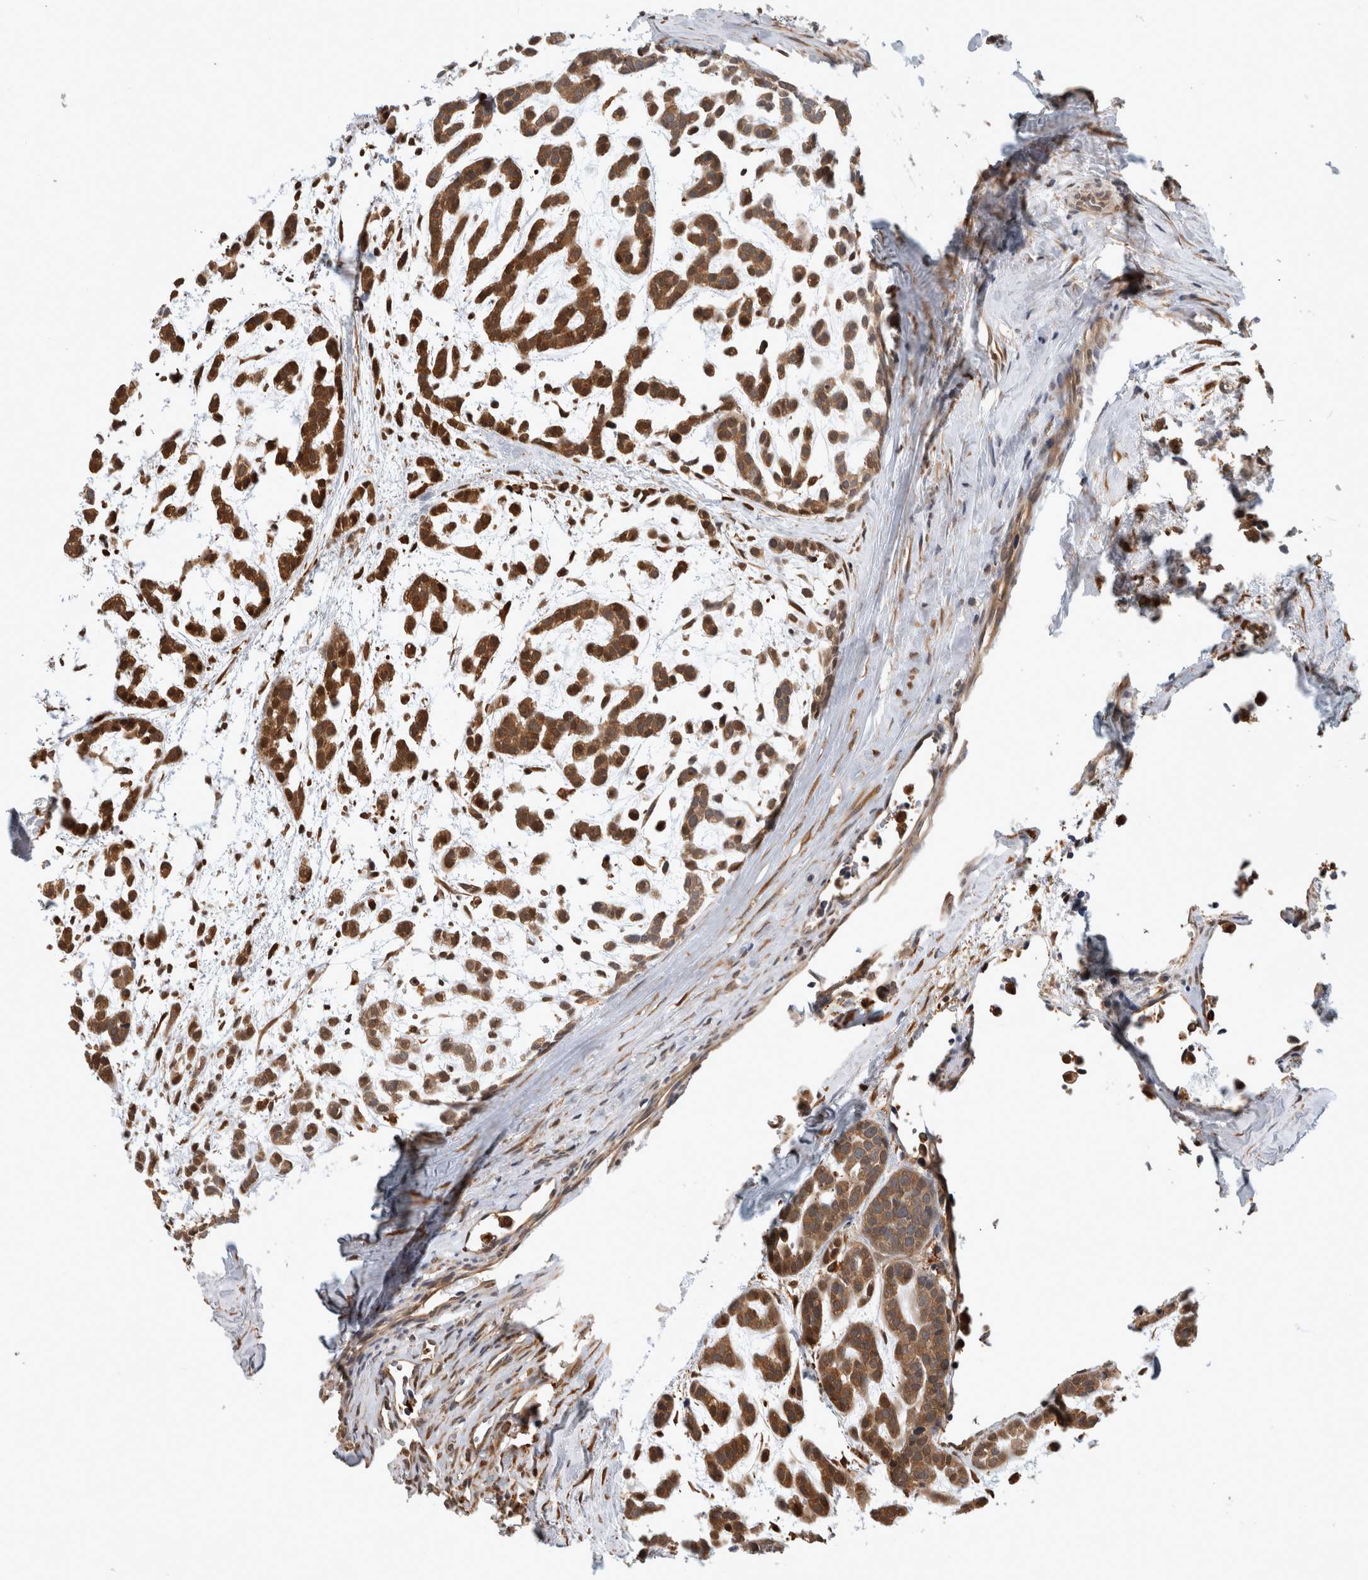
{"staining": {"intensity": "moderate", "quantity": ">75%", "location": "cytoplasmic/membranous,nuclear"}, "tissue": "head and neck cancer", "cell_type": "Tumor cells", "image_type": "cancer", "snomed": [{"axis": "morphology", "description": "Adenocarcinoma, NOS"}, {"axis": "morphology", "description": "Adenoma, NOS"}, {"axis": "topography", "description": "Head-Neck"}], "caption": "Brown immunohistochemical staining in human head and neck adenoma displays moderate cytoplasmic/membranous and nuclear staining in approximately >75% of tumor cells.", "gene": "ASTN2", "patient": {"sex": "female", "age": 55}}